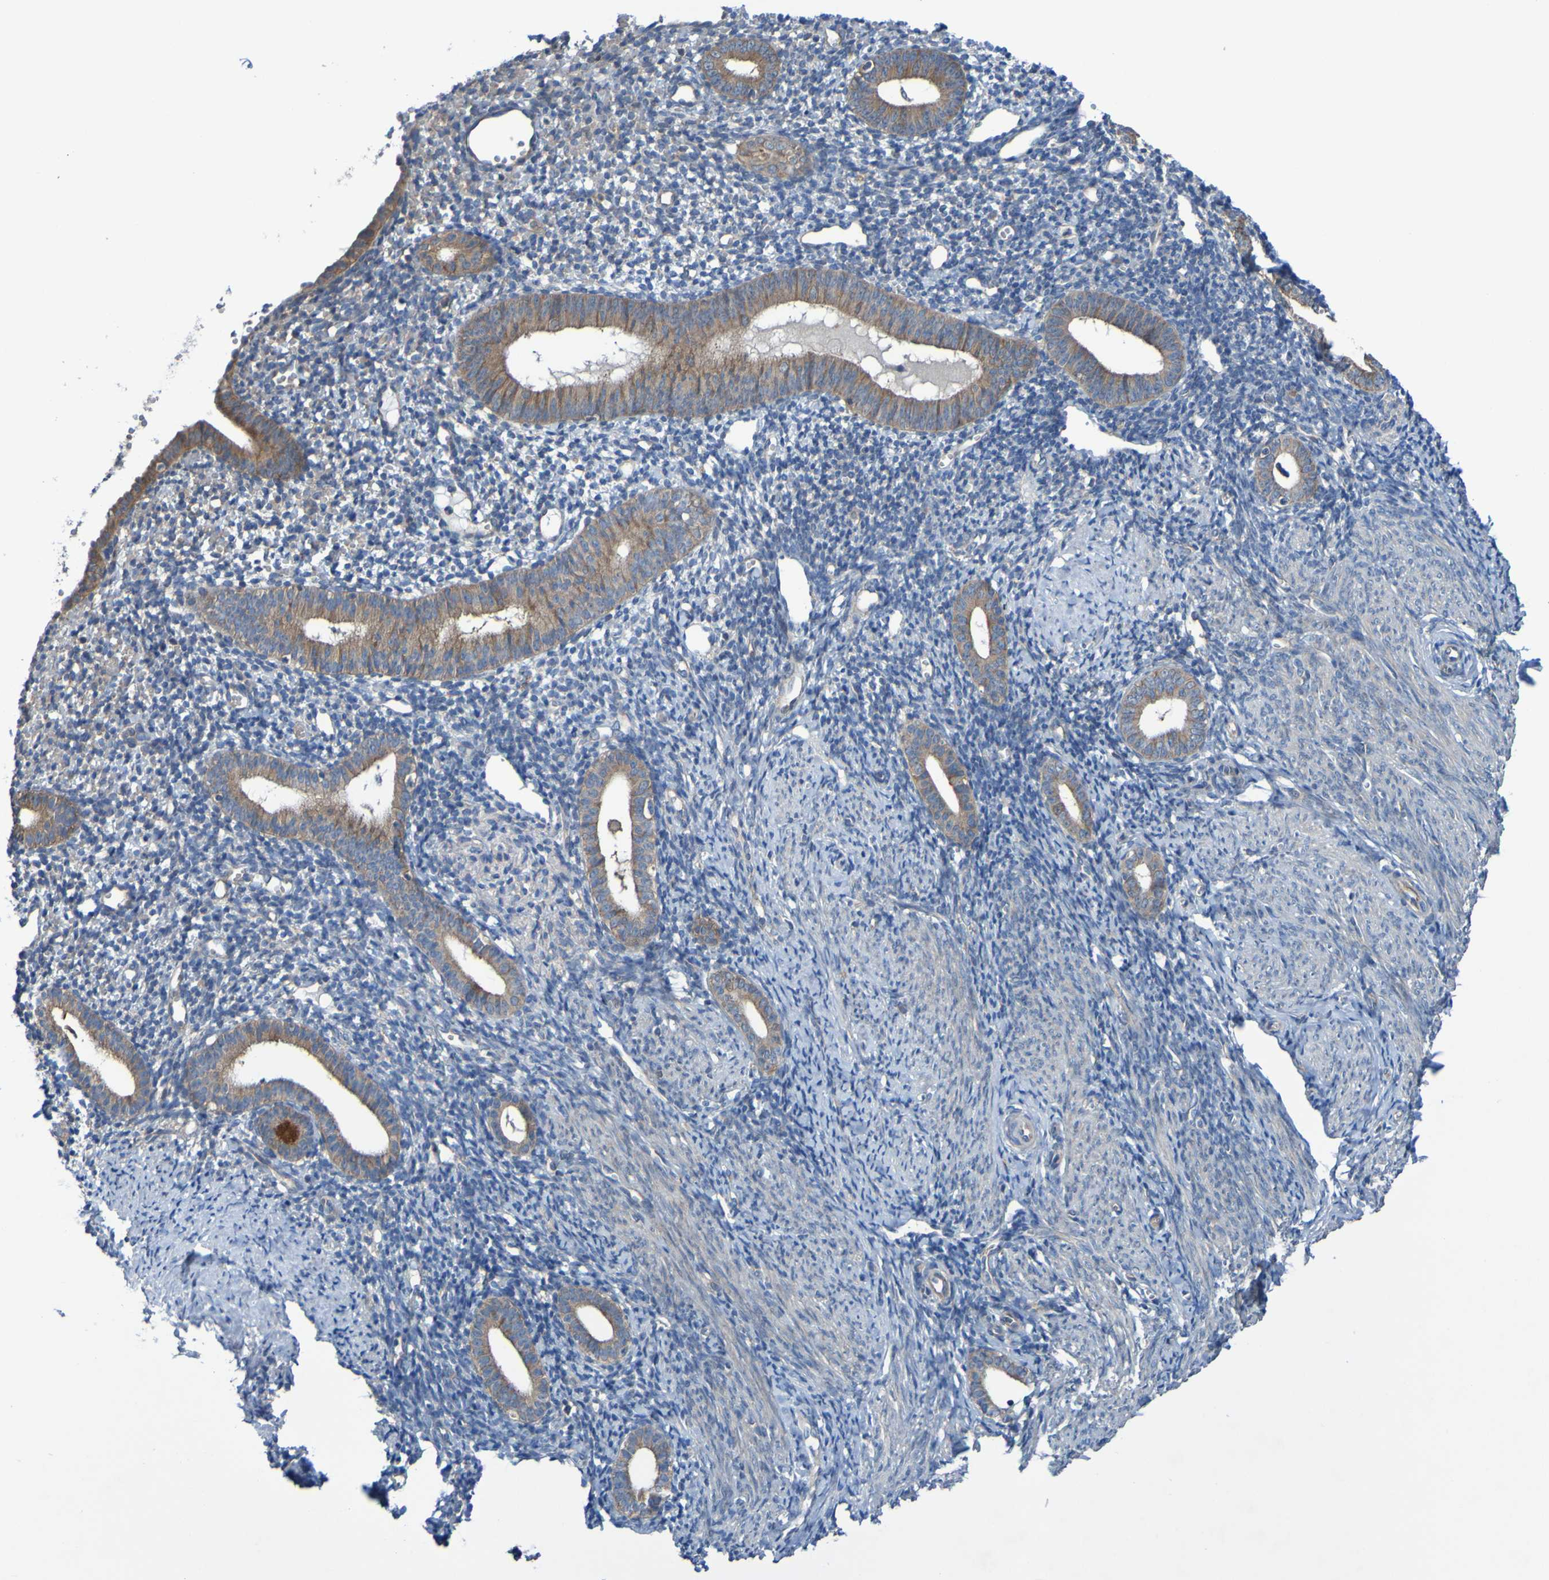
{"staining": {"intensity": "weak", "quantity": "<25%", "location": "cytoplasmic/membranous"}, "tissue": "endometrium", "cell_type": "Cells in endometrial stroma", "image_type": "normal", "snomed": [{"axis": "morphology", "description": "Normal tissue, NOS"}, {"axis": "topography", "description": "Endometrium"}], "caption": "DAB immunohistochemical staining of unremarkable human endometrium displays no significant staining in cells in endometrial stroma. (Immunohistochemistry (ihc), brightfield microscopy, high magnification).", "gene": "SDK1", "patient": {"sex": "female", "age": 50}}